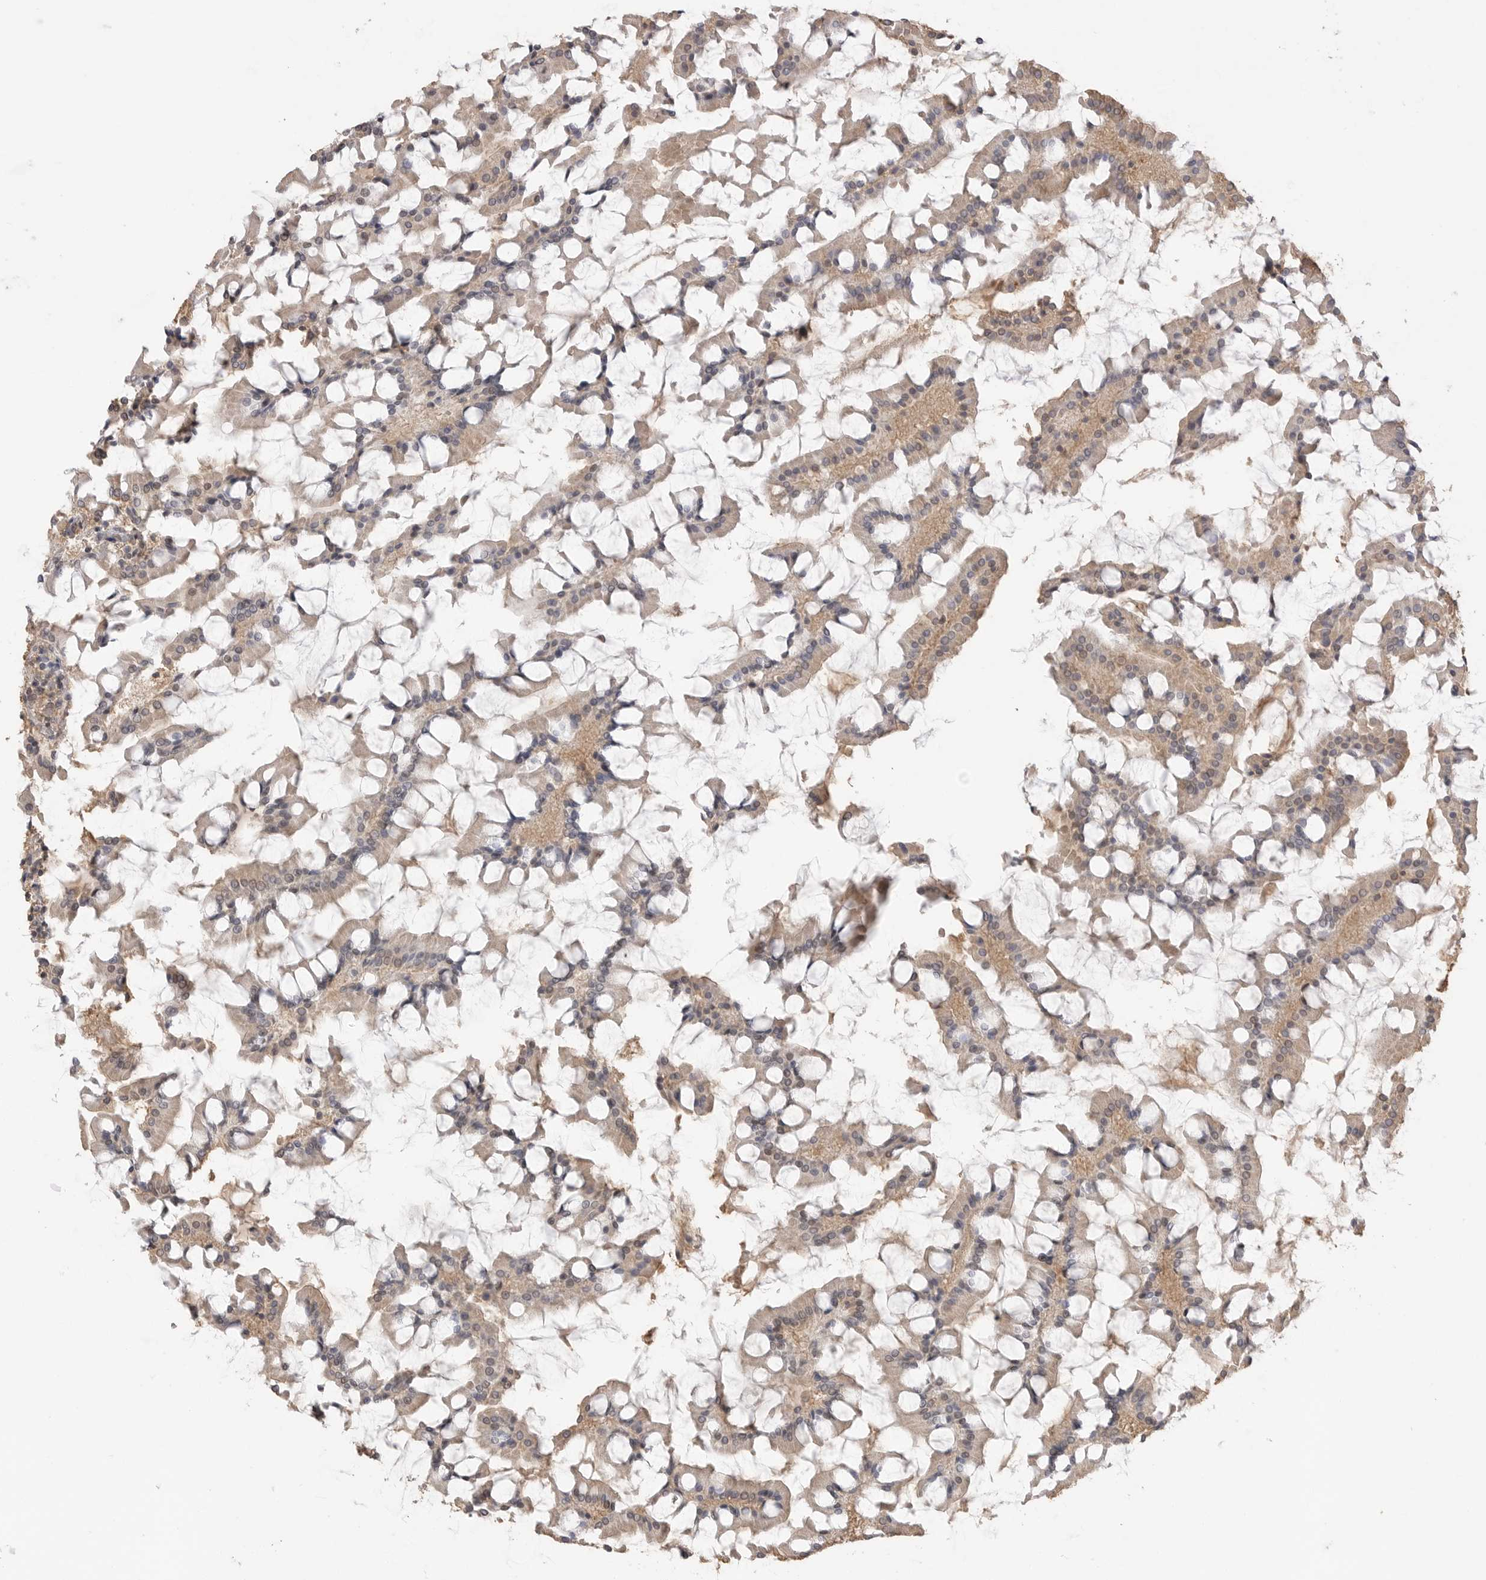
{"staining": {"intensity": "moderate", "quantity": ">75%", "location": "cytoplasmic/membranous"}, "tissue": "small intestine", "cell_type": "Glandular cells", "image_type": "normal", "snomed": [{"axis": "morphology", "description": "Normal tissue, NOS"}, {"axis": "topography", "description": "Small intestine"}], "caption": "Immunohistochemical staining of normal human small intestine reveals >75% levels of moderate cytoplasmic/membranous protein staining in approximately >75% of glandular cells.", "gene": "ASPSCR1", "patient": {"sex": "male", "age": 41}}